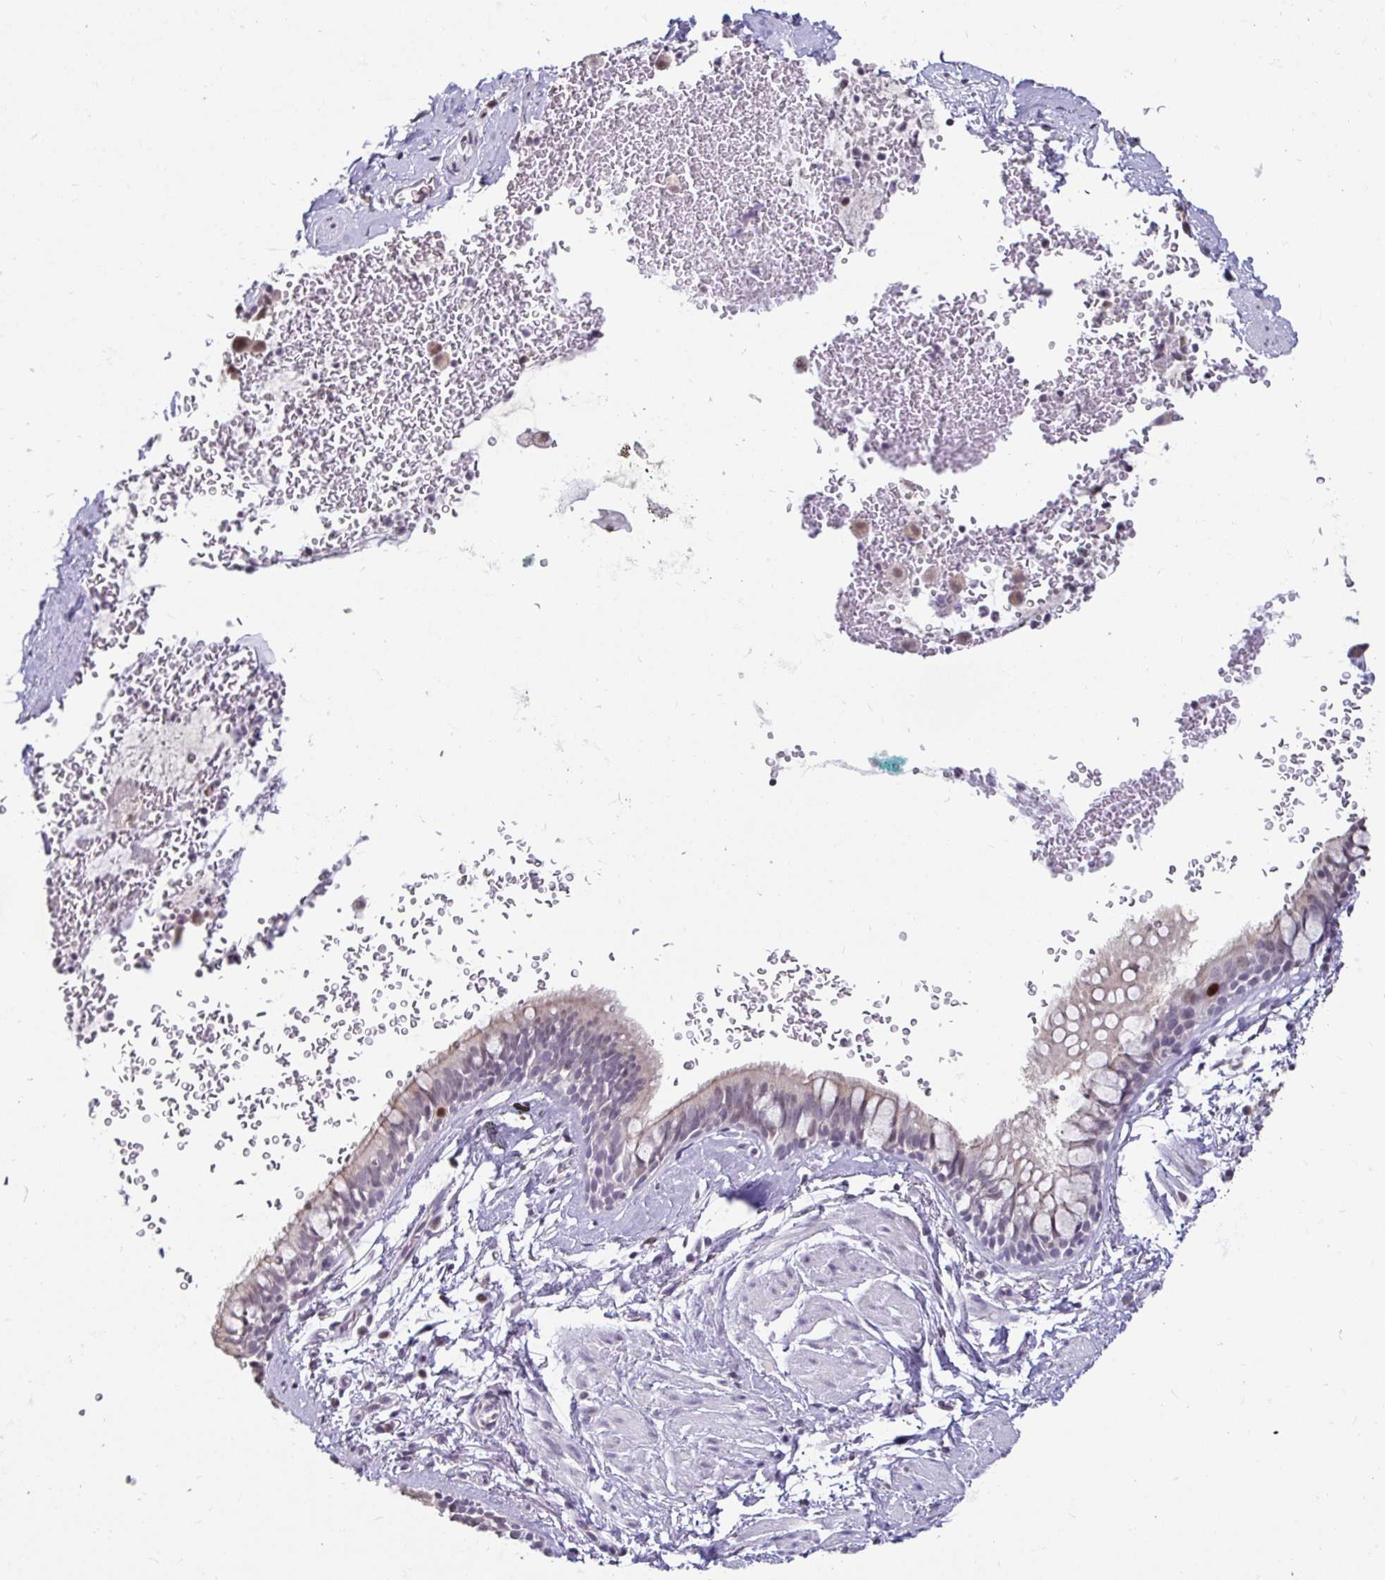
{"staining": {"intensity": "negative", "quantity": "none", "location": "none"}, "tissue": "adipose tissue", "cell_type": "Adipocytes", "image_type": "normal", "snomed": [{"axis": "morphology", "description": "Normal tissue, NOS"}, {"axis": "topography", "description": "Lymph node"}, {"axis": "topography", "description": "Cartilage tissue"}, {"axis": "topography", "description": "Bronchus"}], "caption": "High power microscopy image of an immunohistochemistry photomicrograph of benign adipose tissue, revealing no significant positivity in adipocytes. Brightfield microscopy of immunohistochemistry (IHC) stained with DAB (brown) and hematoxylin (blue), captured at high magnification.", "gene": "ANLN", "patient": {"sex": "female", "age": 70}}